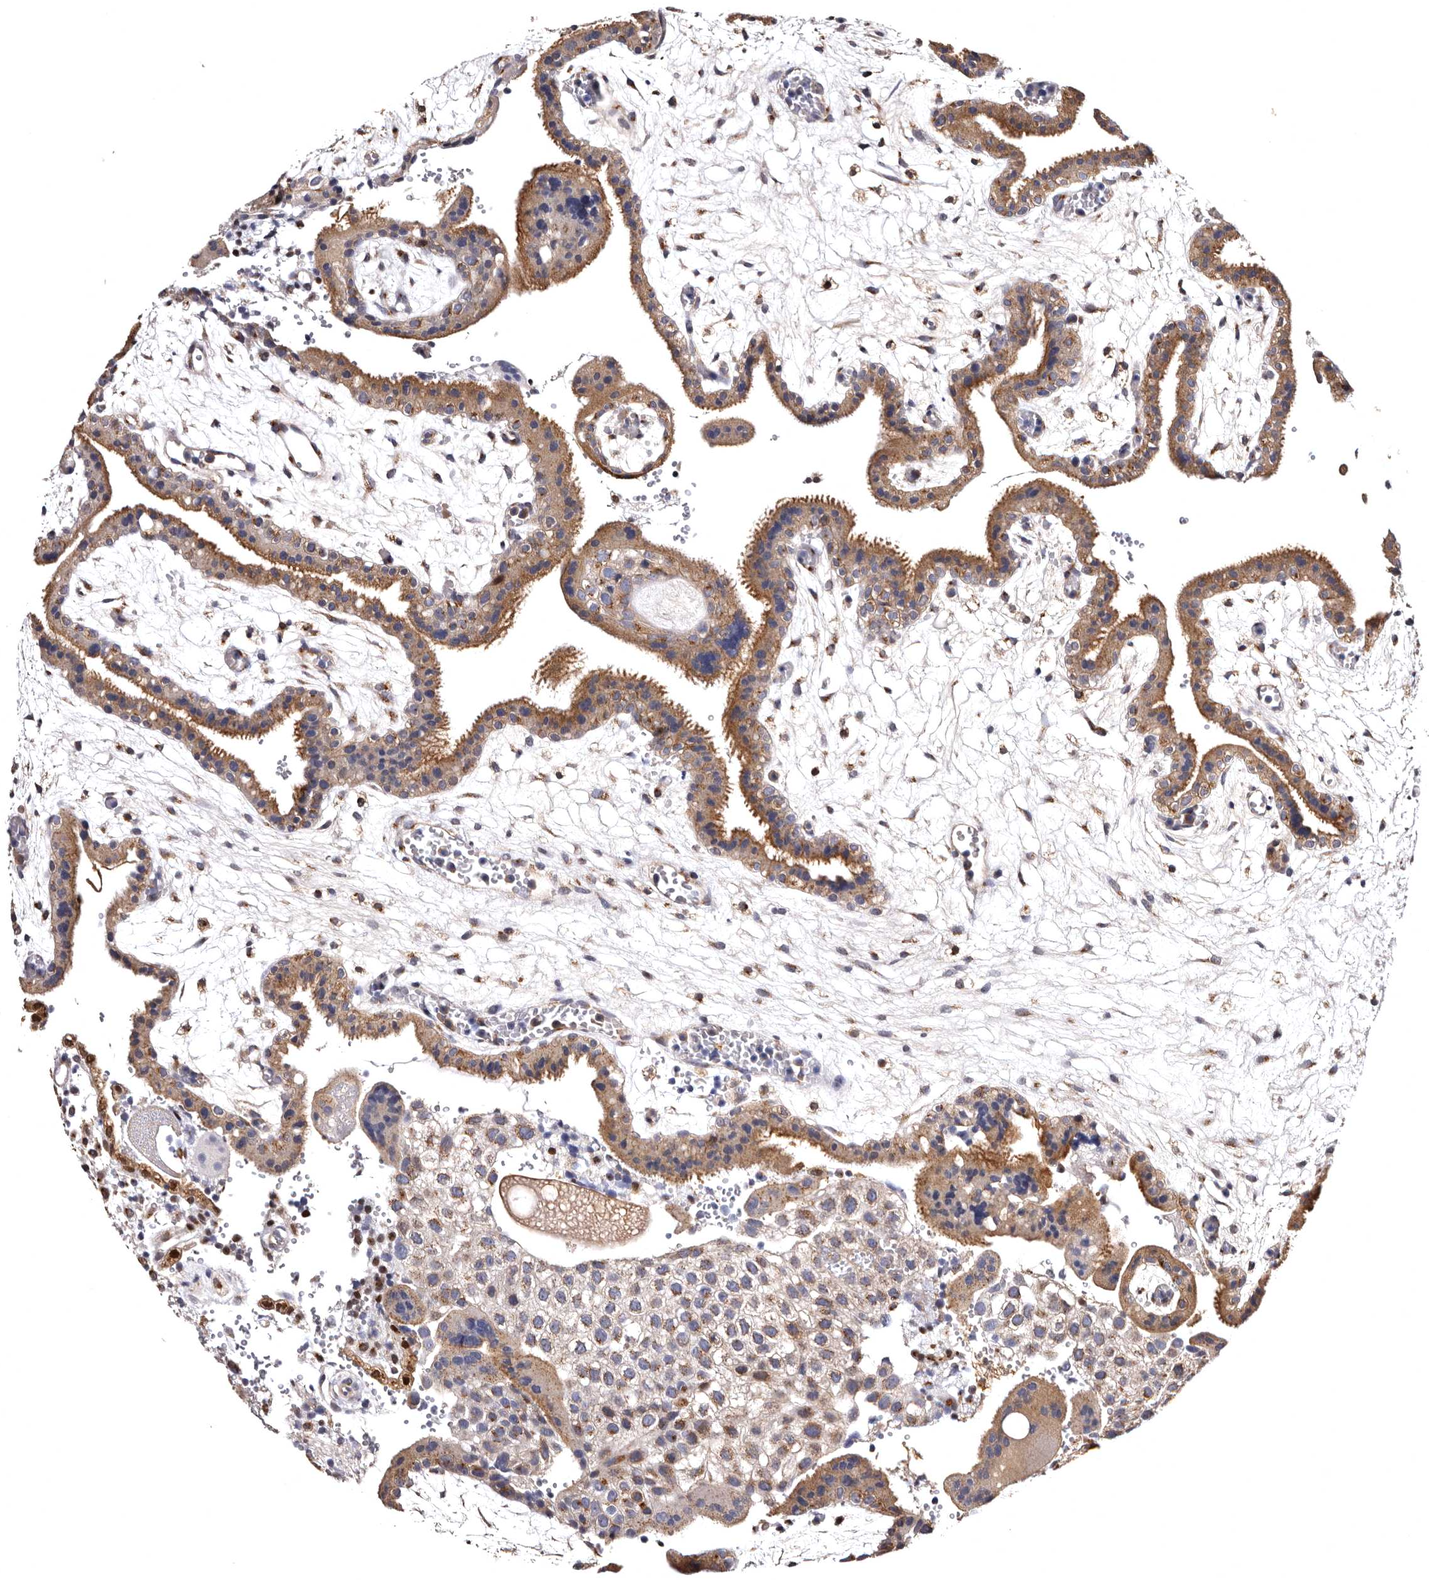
{"staining": {"intensity": "moderate", "quantity": "25%-75%", "location": "cytoplasmic/membranous"}, "tissue": "placenta", "cell_type": "Trophoblastic cells", "image_type": "normal", "snomed": [{"axis": "morphology", "description": "Normal tissue, NOS"}, {"axis": "topography", "description": "Placenta"}], "caption": "There is medium levels of moderate cytoplasmic/membranous positivity in trophoblastic cells of benign placenta, as demonstrated by immunohistochemical staining (brown color).", "gene": "FAM91A1", "patient": {"sex": "female", "age": 18}}